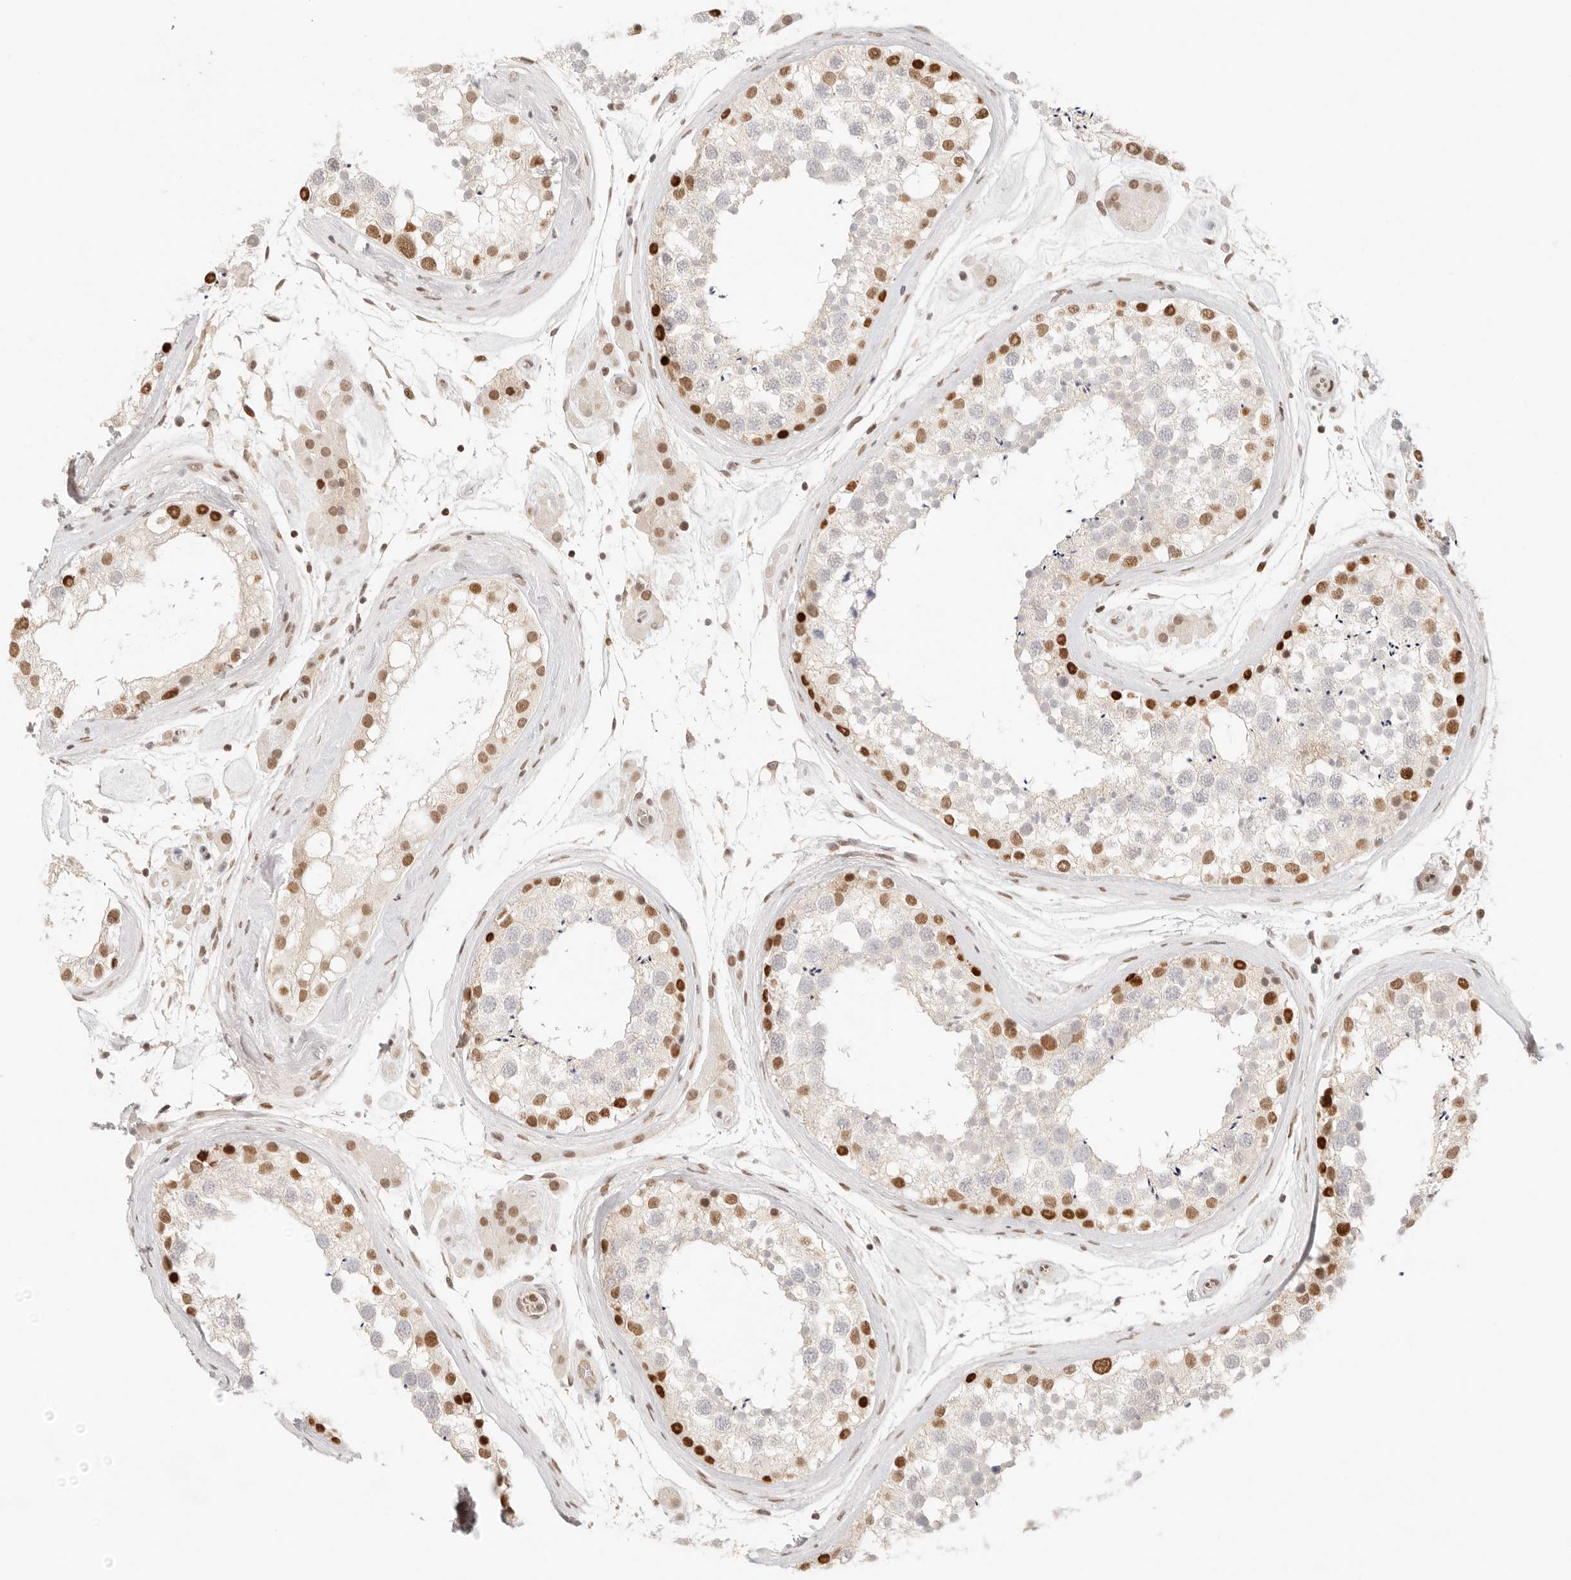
{"staining": {"intensity": "strong", "quantity": "<25%", "location": "nuclear"}, "tissue": "testis", "cell_type": "Cells in seminiferous ducts", "image_type": "normal", "snomed": [{"axis": "morphology", "description": "Normal tissue, NOS"}, {"axis": "topography", "description": "Testis"}], "caption": "A high-resolution micrograph shows IHC staining of normal testis, which shows strong nuclear expression in about <25% of cells in seminiferous ducts. (DAB (3,3'-diaminobenzidine) IHC, brown staining for protein, blue staining for nuclei).", "gene": "HOXC5", "patient": {"sex": "male", "age": 46}}